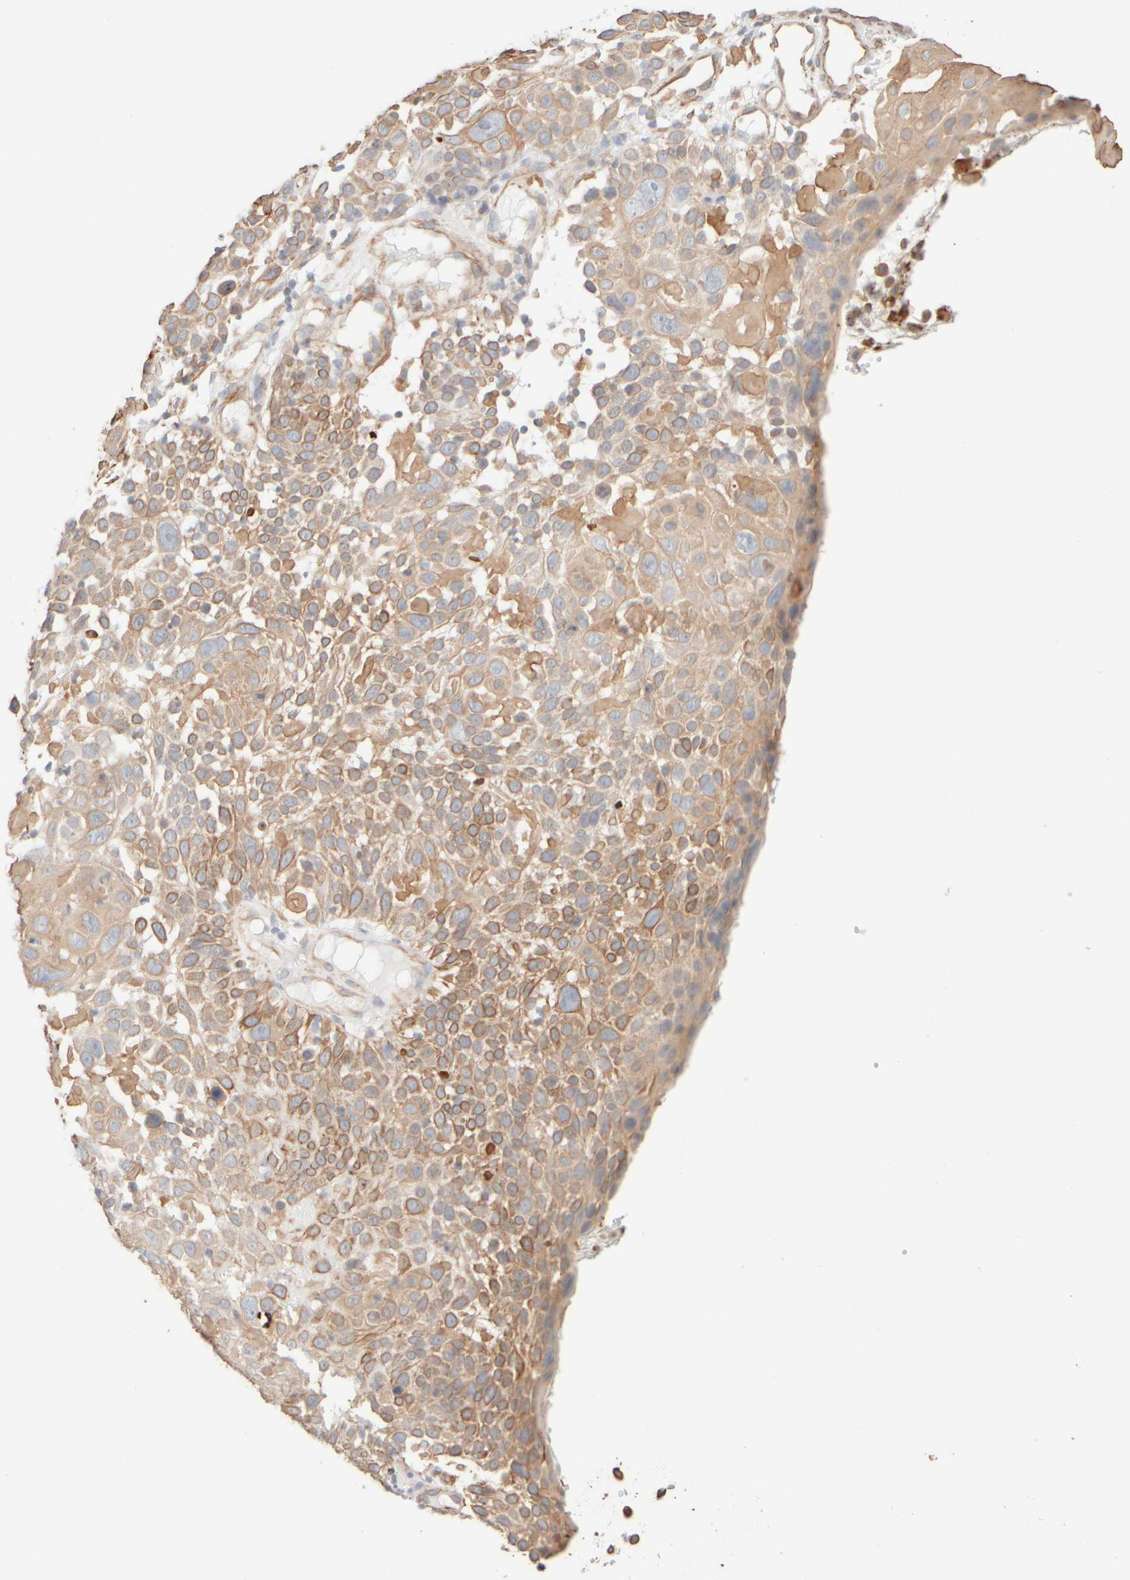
{"staining": {"intensity": "moderate", "quantity": "25%-75%", "location": "cytoplasmic/membranous"}, "tissue": "cervical cancer", "cell_type": "Tumor cells", "image_type": "cancer", "snomed": [{"axis": "morphology", "description": "Squamous cell carcinoma, NOS"}, {"axis": "topography", "description": "Cervix"}], "caption": "A brown stain highlights moderate cytoplasmic/membranous expression of a protein in human cervical cancer tumor cells.", "gene": "KRT15", "patient": {"sex": "female", "age": 74}}